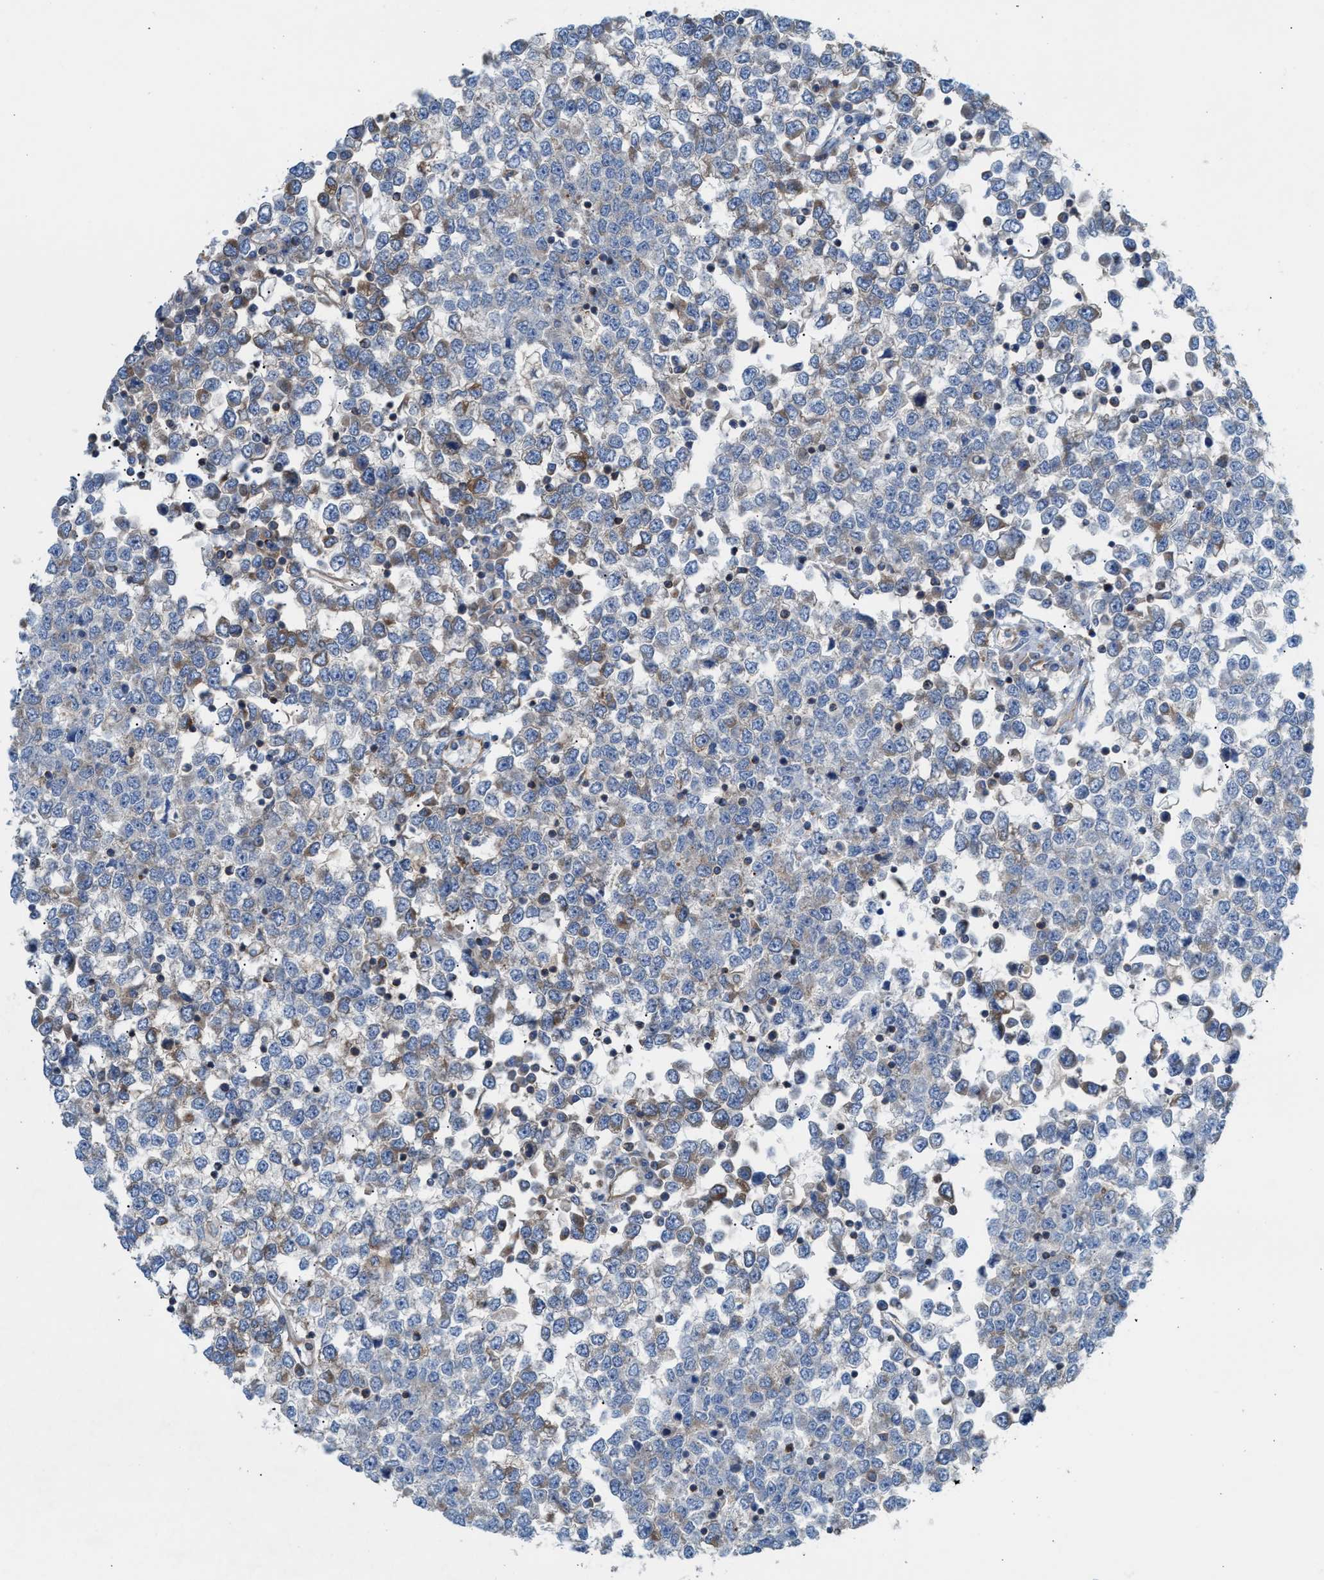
{"staining": {"intensity": "moderate", "quantity": "<25%", "location": "cytoplasmic/membranous"}, "tissue": "testis cancer", "cell_type": "Tumor cells", "image_type": "cancer", "snomed": [{"axis": "morphology", "description": "Seminoma, NOS"}, {"axis": "topography", "description": "Testis"}], "caption": "Testis cancer was stained to show a protein in brown. There is low levels of moderate cytoplasmic/membranous positivity in approximately <25% of tumor cells.", "gene": "TBC1D15", "patient": {"sex": "male", "age": 65}}